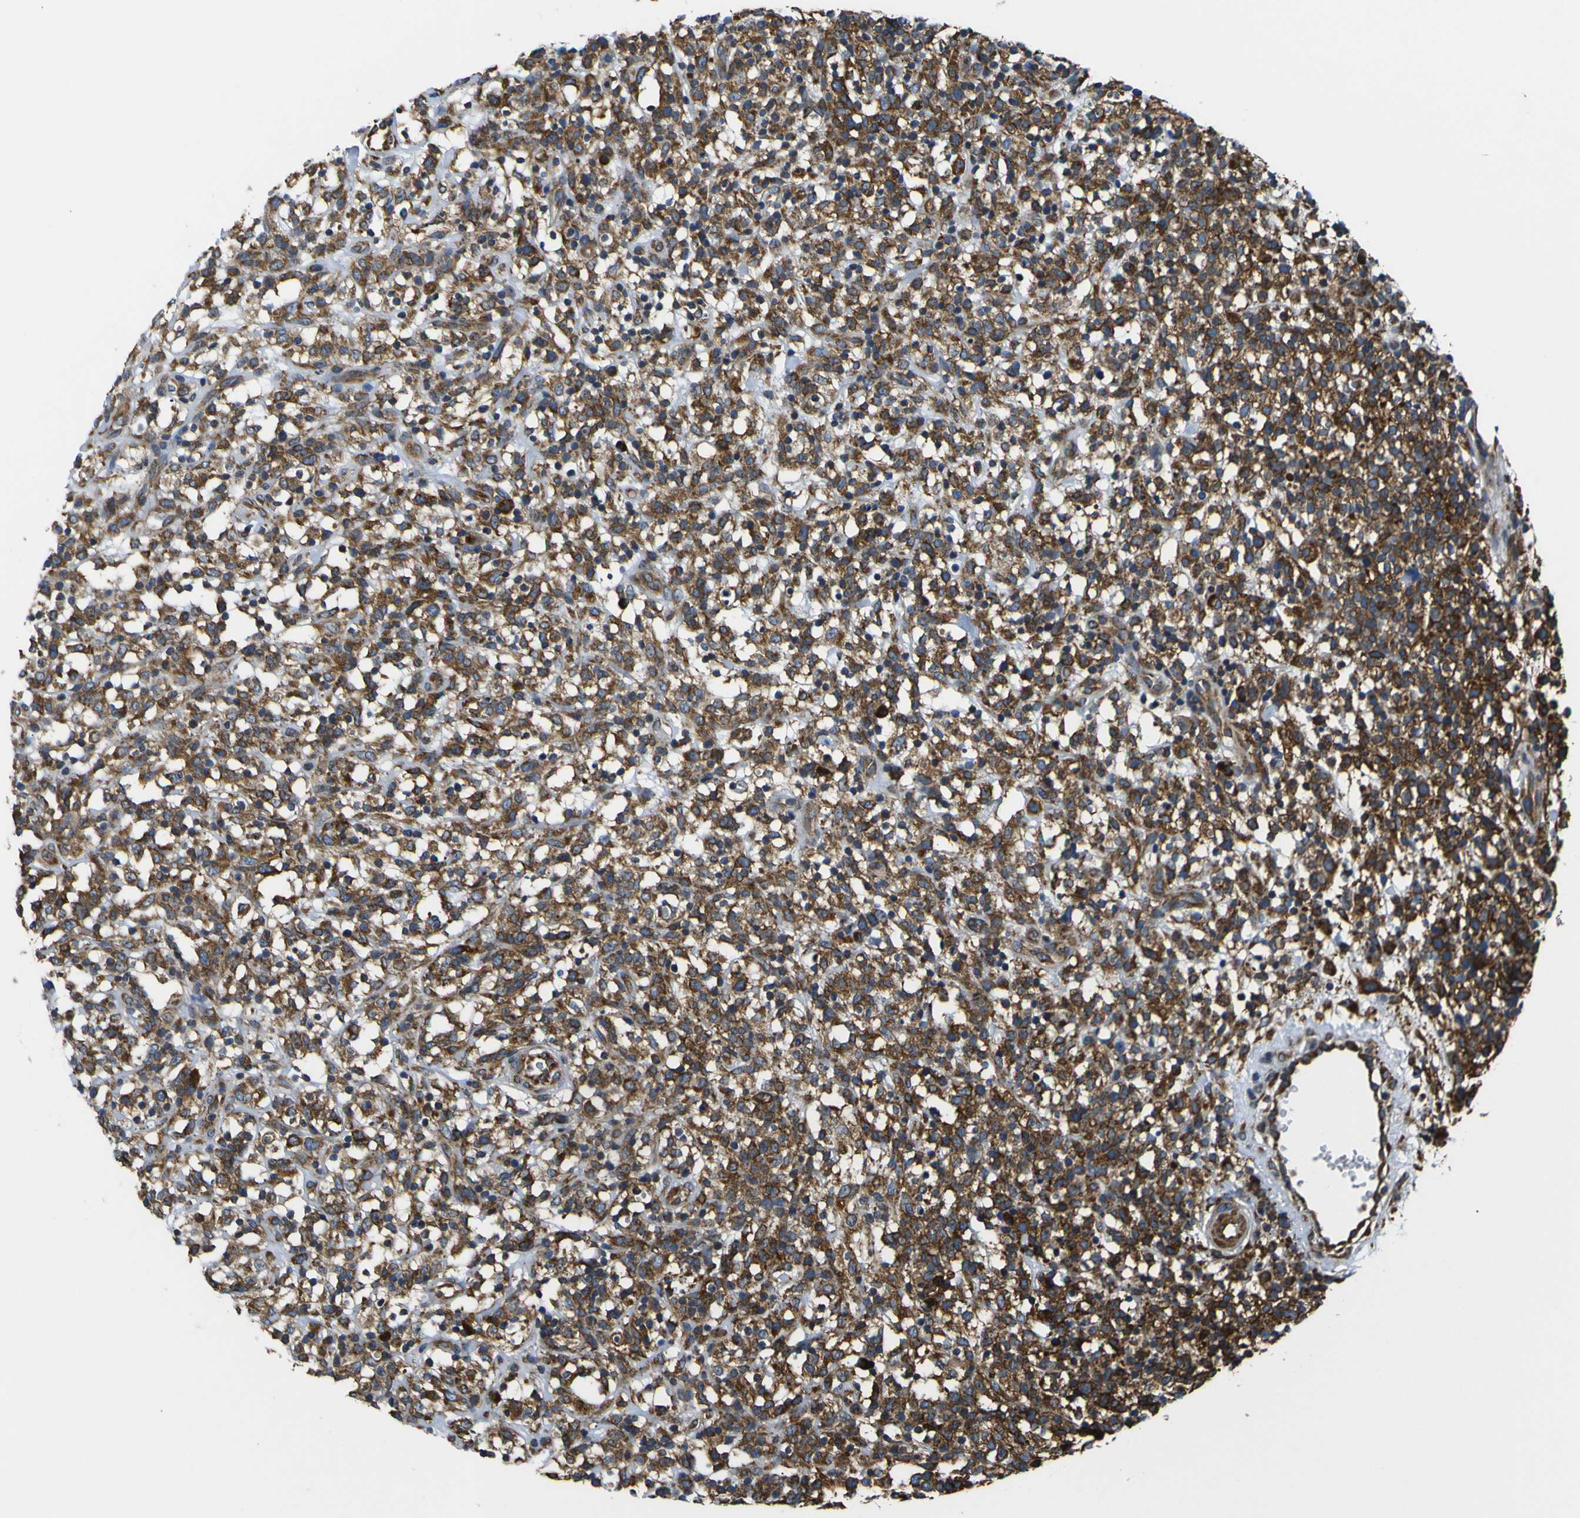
{"staining": {"intensity": "strong", "quantity": ">75%", "location": "cytoplasmic/membranous"}, "tissue": "lymphoma", "cell_type": "Tumor cells", "image_type": "cancer", "snomed": [{"axis": "morphology", "description": "Malignant lymphoma, non-Hodgkin's type, High grade"}, {"axis": "topography", "description": "Lymph node"}], "caption": "The photomicrograph demonstrates staining of malignant lymphoma, non-Hodgkin's type (high-grade), revealing strong cytoplasmic/membranous protein positivity (brown color) within tumor cells.", "gene": "RPSA", "patient": {"sex": "female", "age": 73}}